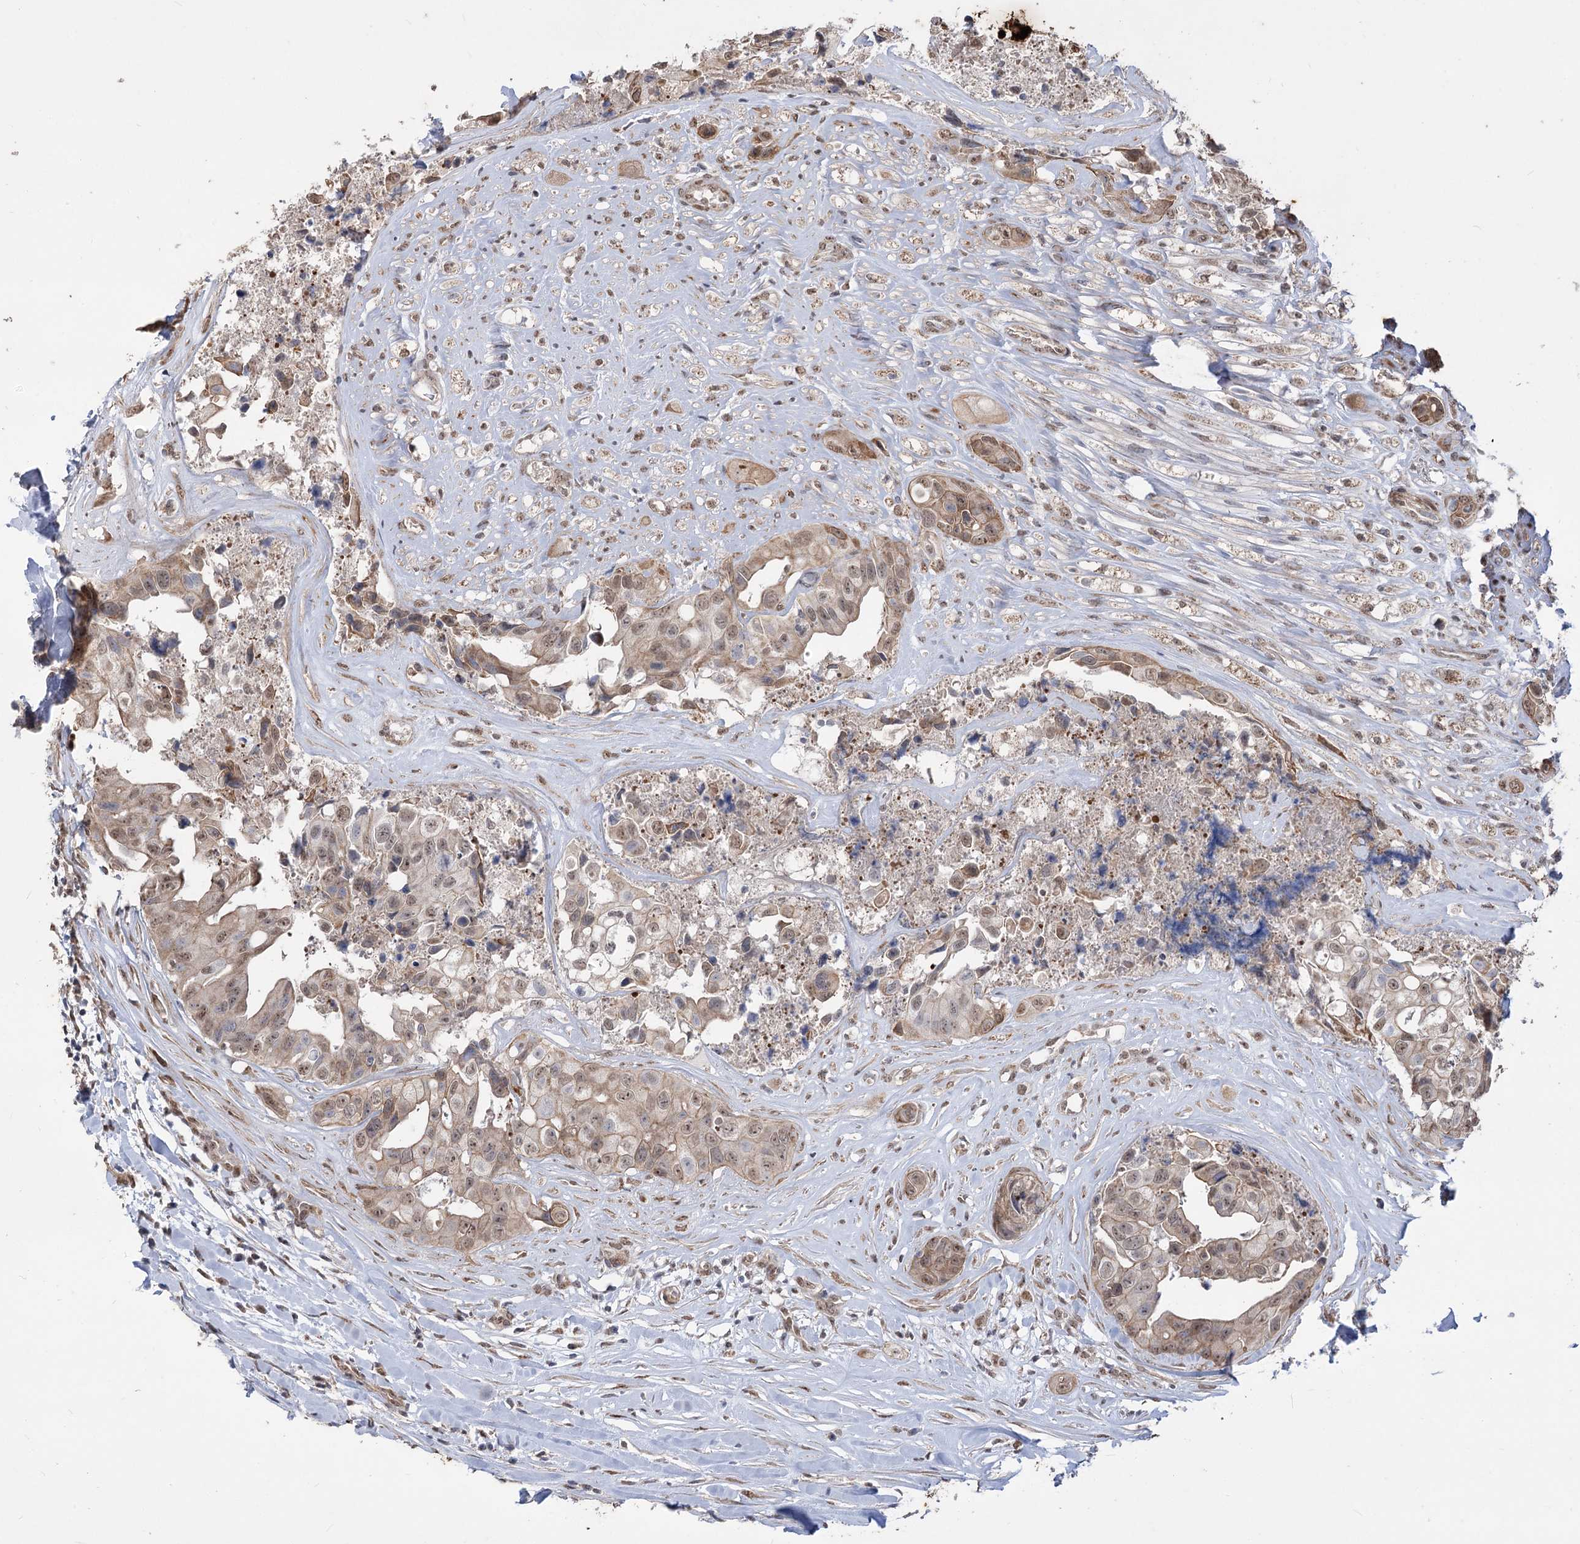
{"staining": {"intensity": "moderate", "quantity": ">75%", "location": "cytoplasmic/membranous,nuclear"}, "tissue": "head and neck cancer", "cell_type": "Tumor cells", "image_type": "cancer", "snomed": [{"axis": "morphology", "description": "Adenocarcinoma, NOS"}, {"axis": "morphology", "description": "Adenocarcinoma, metastatic, NOS"}, {"axis": "topography", "description": "Head-Neck"}], "caption": "The micrograph exhibits staining of head and neck cancer (adenocarcinoma), revealing moderate cytoplasmic/membranous and nuclear protein staining (brown color) within tumor cells. The protein of interest is shown in brown color, while the nuclei are stained blue.", "gene": "ZSCAN23", "patient": {"sex": "male", "age": 75}}